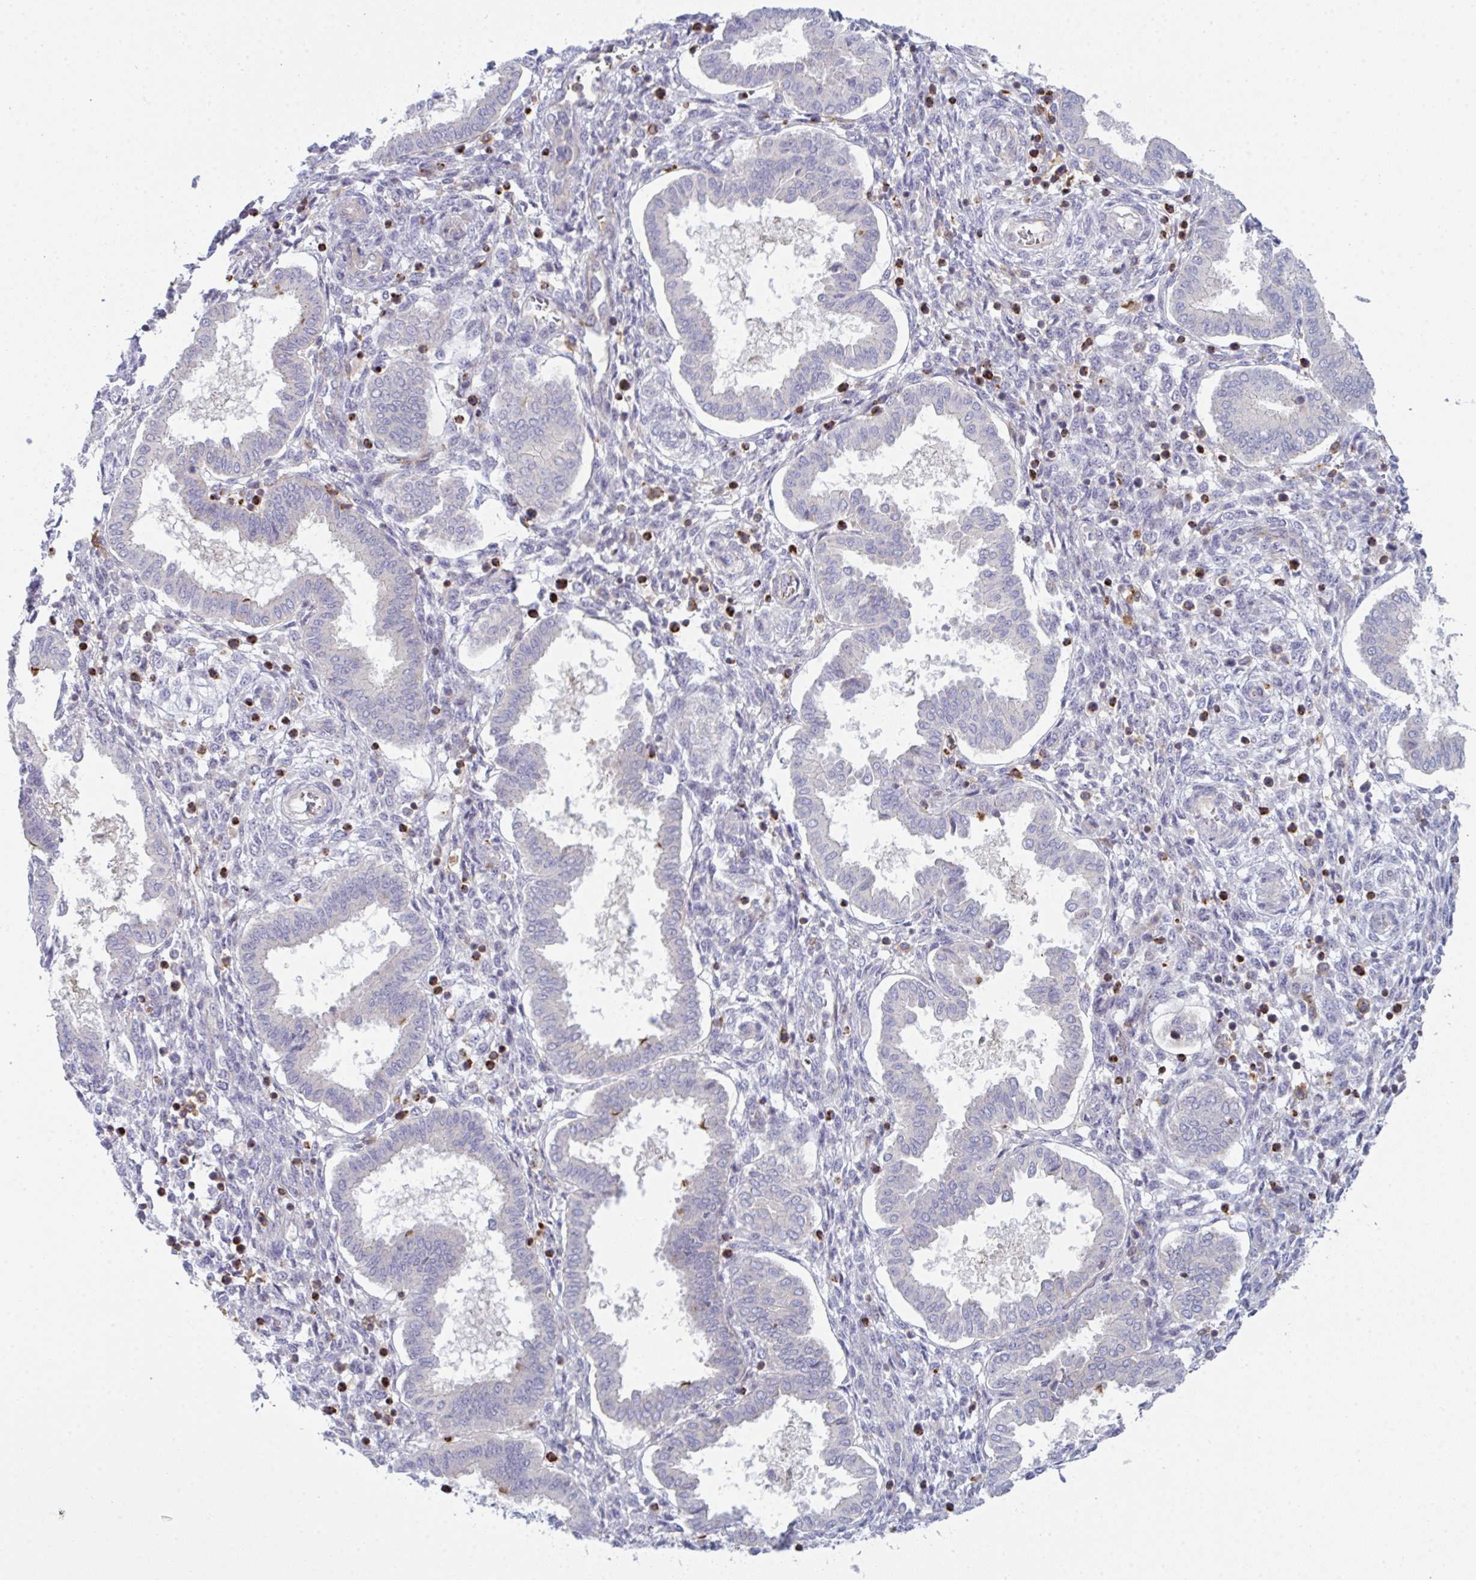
{"staining": {"intensity": "negative", "quantity": "none", "location": "none"}, "tissue": "endometrium", "cell_type": "Cells in endometrial stroma", "image_type": "normal", "snomed": [{"axis": "morphology", "description": "Normal tissue, NOS"}, {"axis": "topography", "description": "Endometrium"}], "caption": "Immunohistochemical staining of unremarkable human endometrium demonstrates no significant staining in cells in endometrial stroma.", "gene": "CD80", "patient": {"sex": "female", "age": 24}}